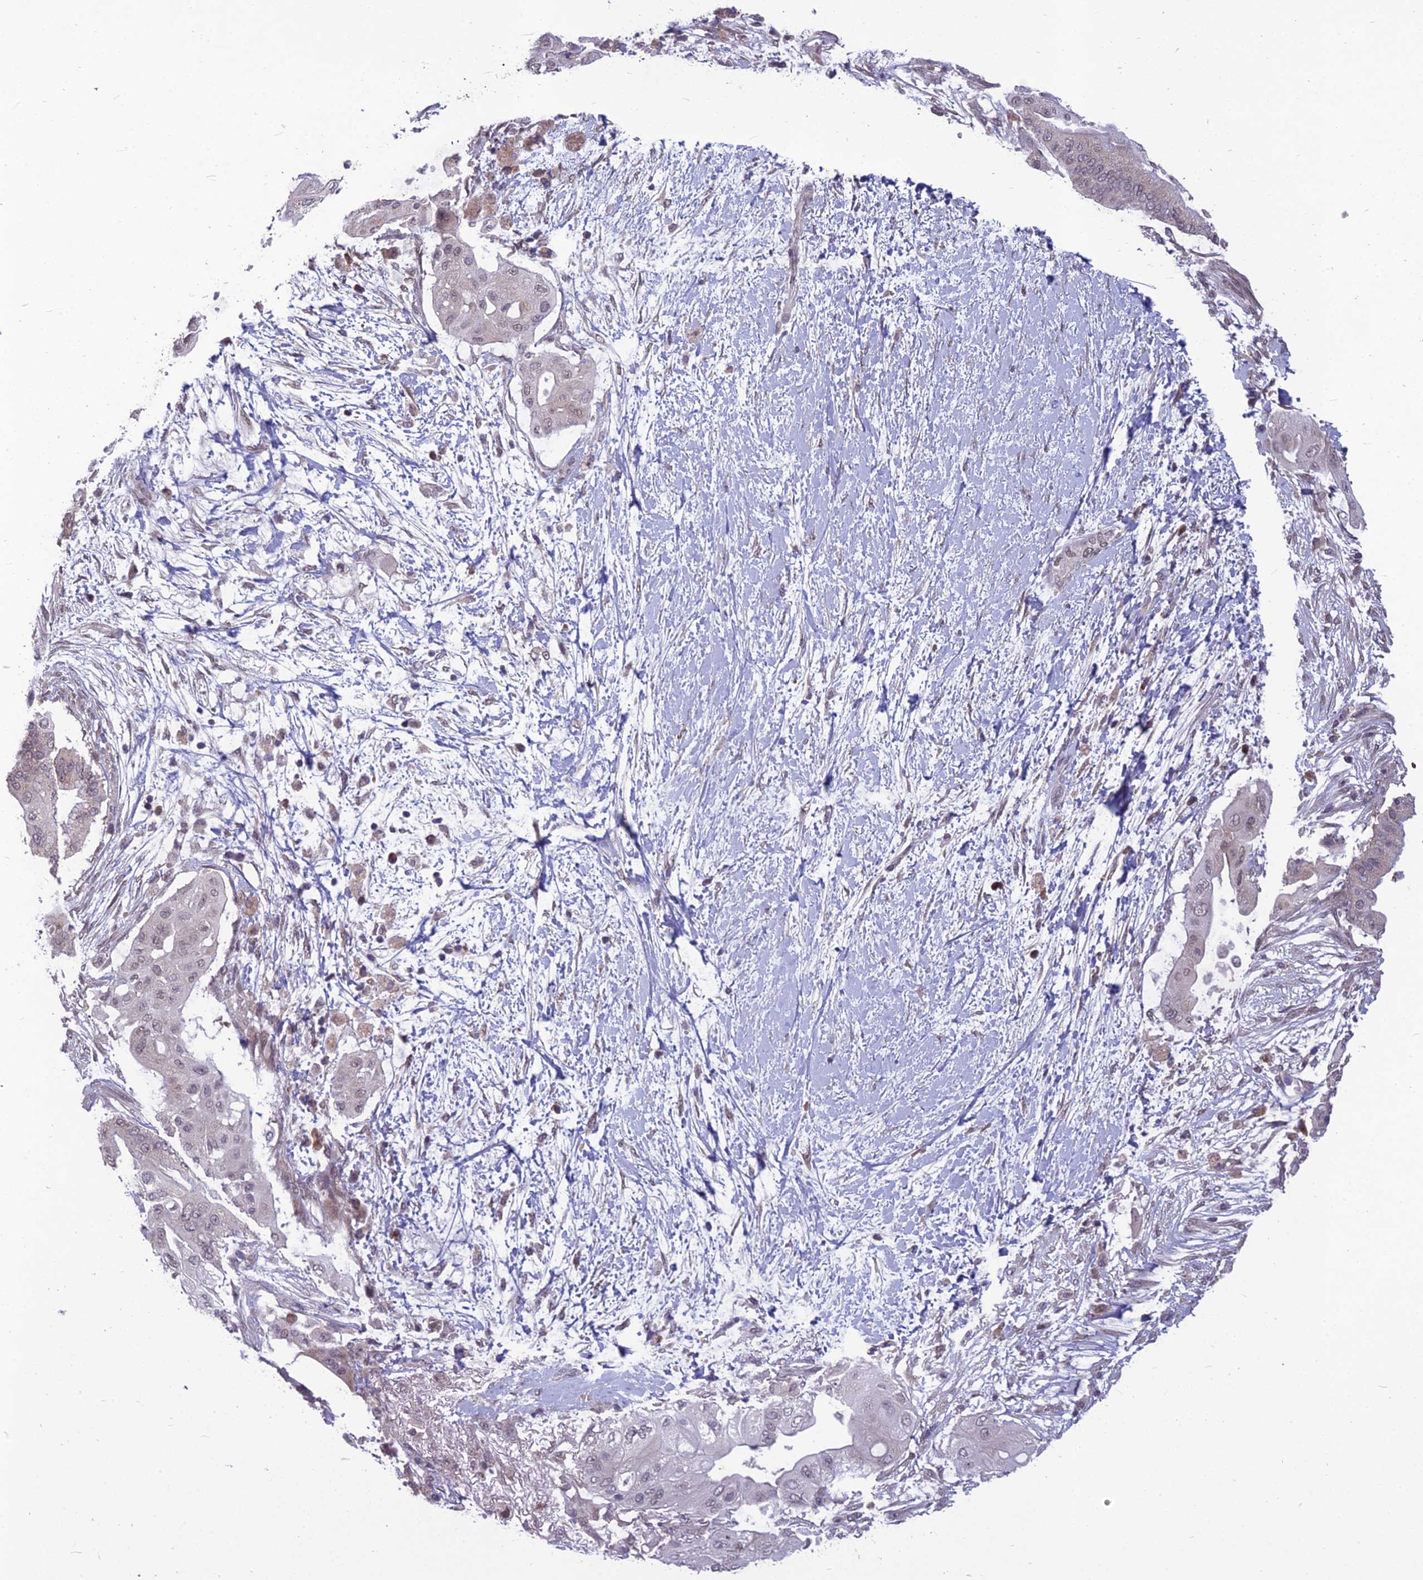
{"staining": {"intensity": "negative", "quantity": "none", "location": "none"}, "tissue": "pancreatic cancer", "cell_type": "Tumor cells", "image_type": "cancer", "snomed": [{"axis": "morphology", "description": "Adenocarcinoma, NOS"}, {"axis": "topography", "description": "Pancreas"}], "caption": "High magnification brightfield microscopy of pancreatic cancer (adenocarcinoma) stained with DAB (brown) and counterstained with hematoxylin (blue): tumor cells show no significant staining. (DAB immunohistochemistry, high magnification).", "gene": "FBRS", "patient": {"sex": "male", "age": 68}}